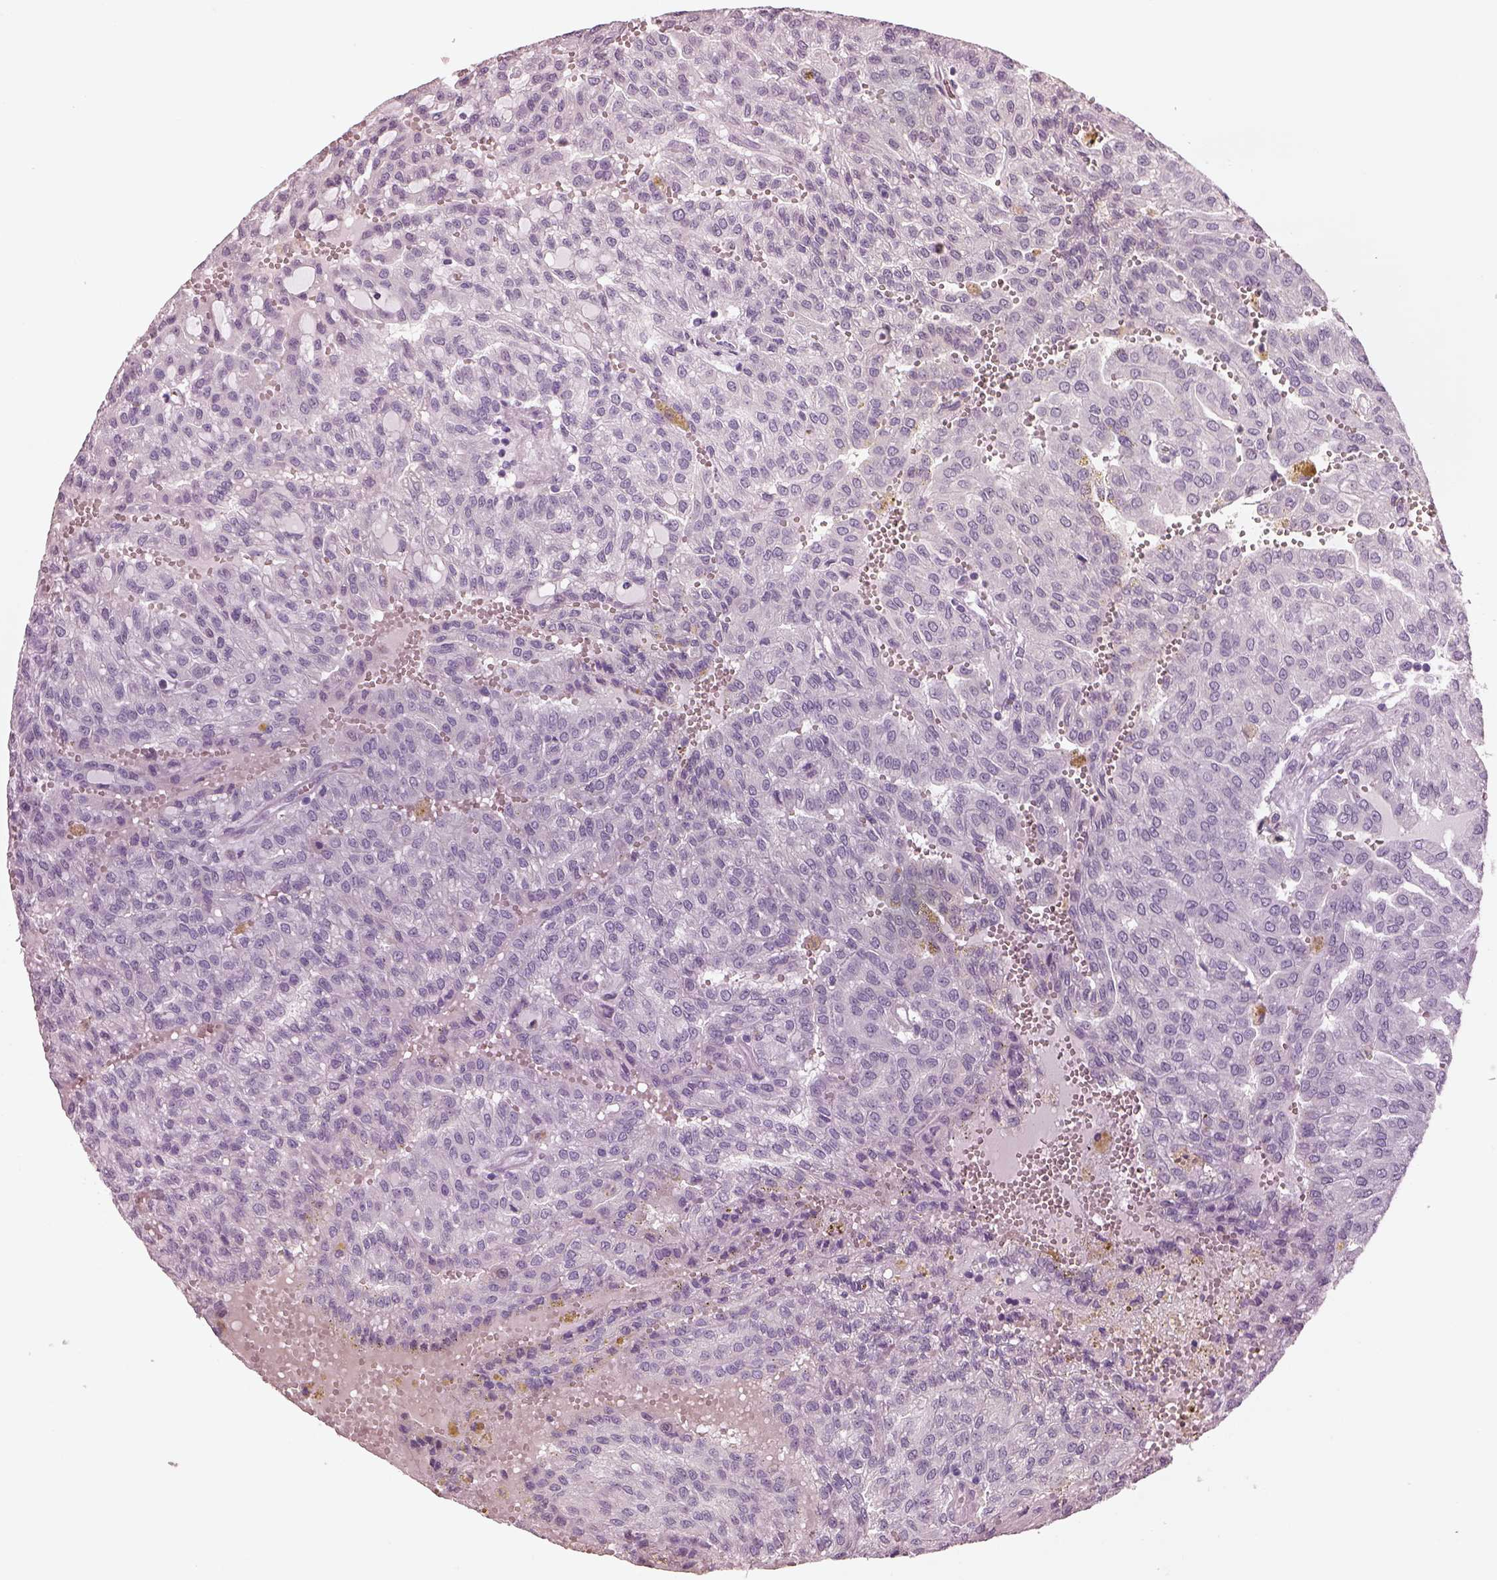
{"staining": {"intensity": "negative", "quantity": "none", "location": "none"}, "tissue": "renal cancer", "cell_type": "Tumor cells", "image_type": "cancer", "snomed": [{"axis": "morphology", "description": "Adenocarcinoma, NOS"}, {"axis": "topography", "description": "Kidney"}], "caption": "DAB (3,3'-diaminobenzidine) immunohistochemical staining of human renal cancer (adenocarcinoma) demonstrates no significant expression in tumor cells. The staining was performed using DAB (3,3'-diaminobenzidine) to visualize the protein expression in brown, while the nuclei were stained in blue with hematoxylin (Magnification: 20x).", "gene": "CSH1", "patient": {"sex": "male", "age": 63}}